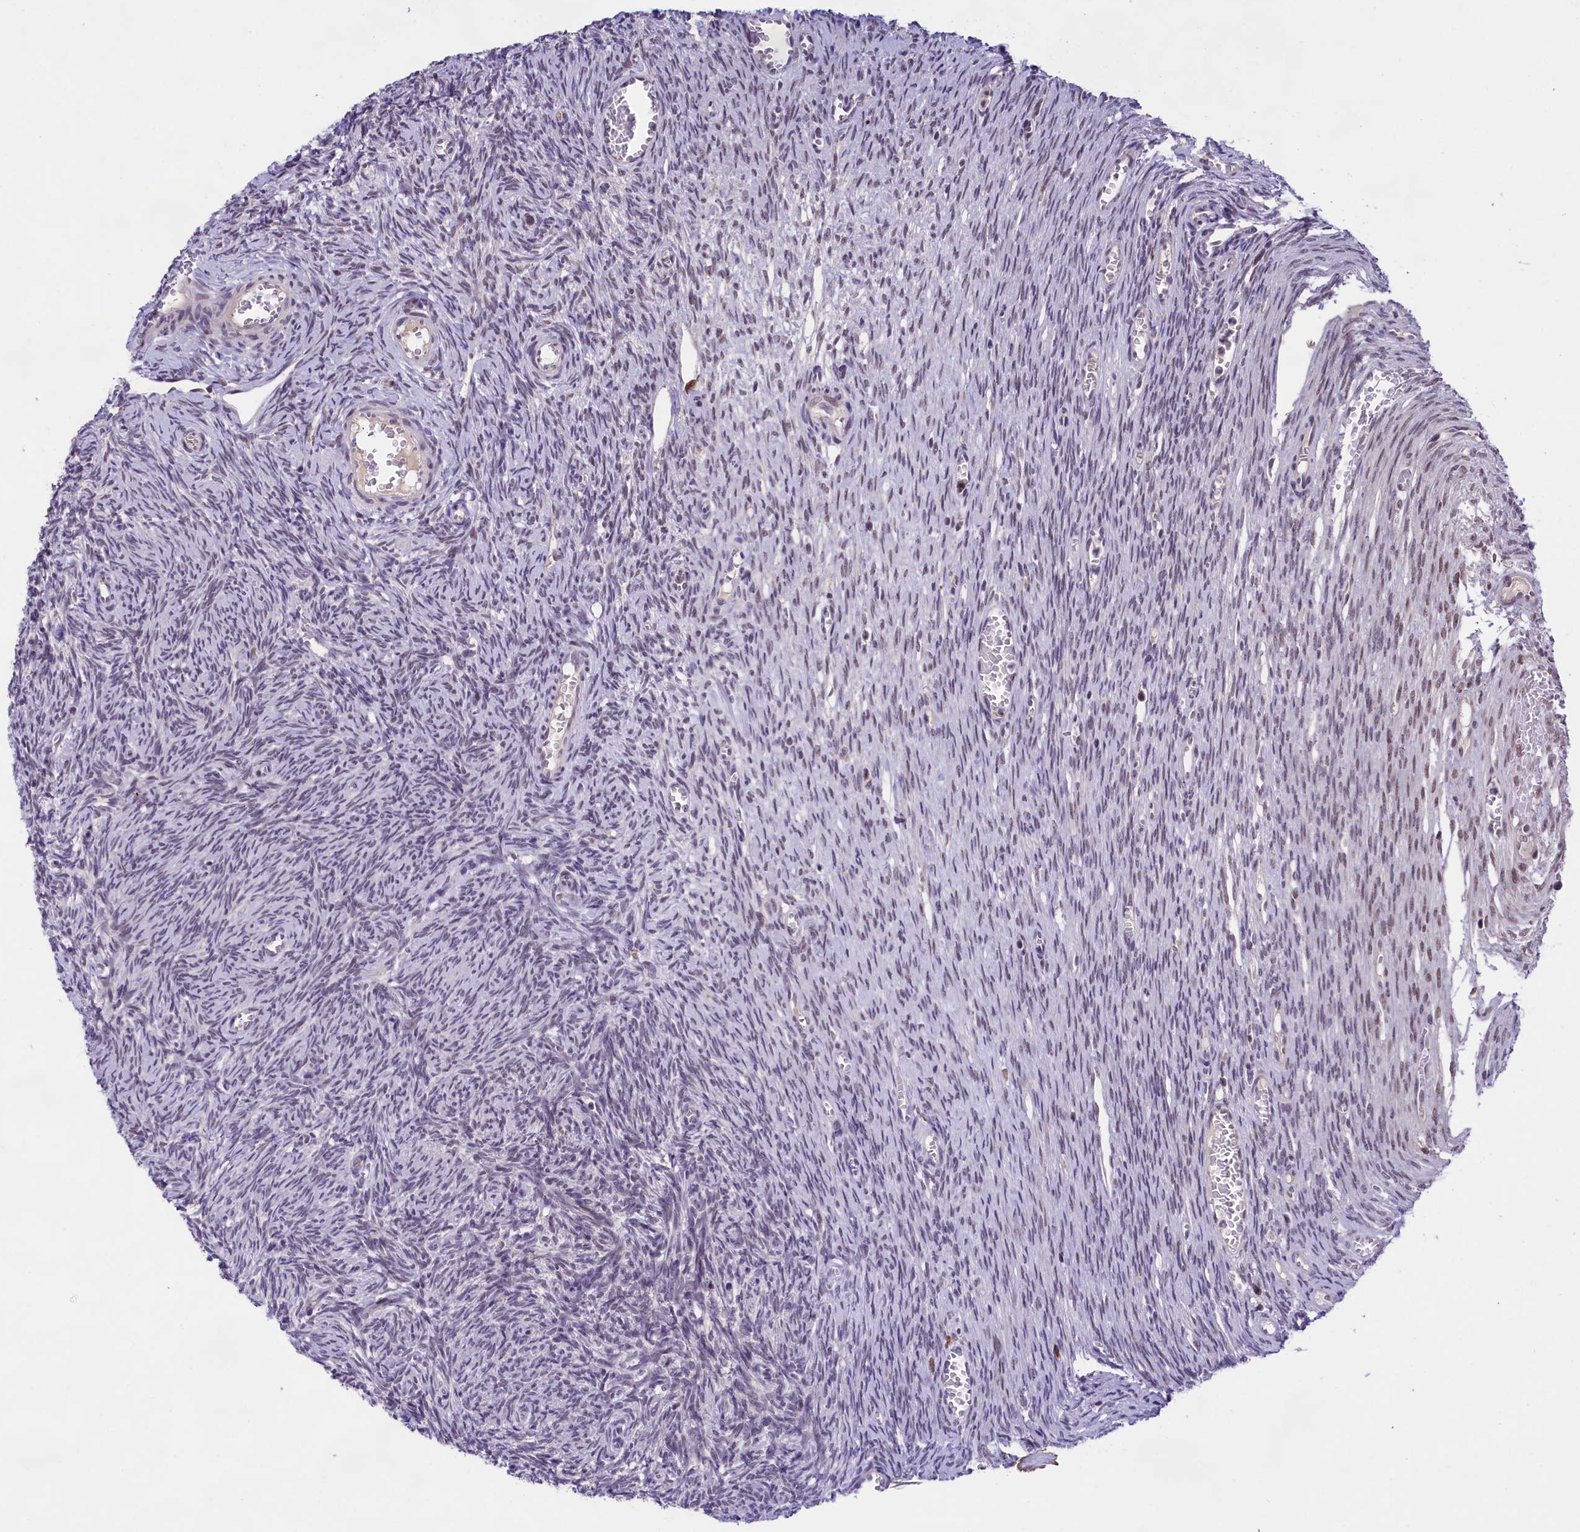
{"staining": {"intensity": "weak", "quantity": ">75%", "location": "cytoplasmic/membranous,nuclear"}, "tissue": "ovary", "cell_type": "Follicle cells", "image_type": "normal", "snomed": [{"axis": "morphology", "description": "Normal tissue, NOS"}, {"axis": "topography", "description": "Ovary"}], "caption": "The micrograph shows a brown stain indicating the presence of a protein in the cytoplasmic/membranous,nuclear of follicle cells in ovary. (DAB = brown stain, brightfield microscopy at high magnification).", "gene": "FBXO45", "patient": {"sex": "female", "age": 44}}